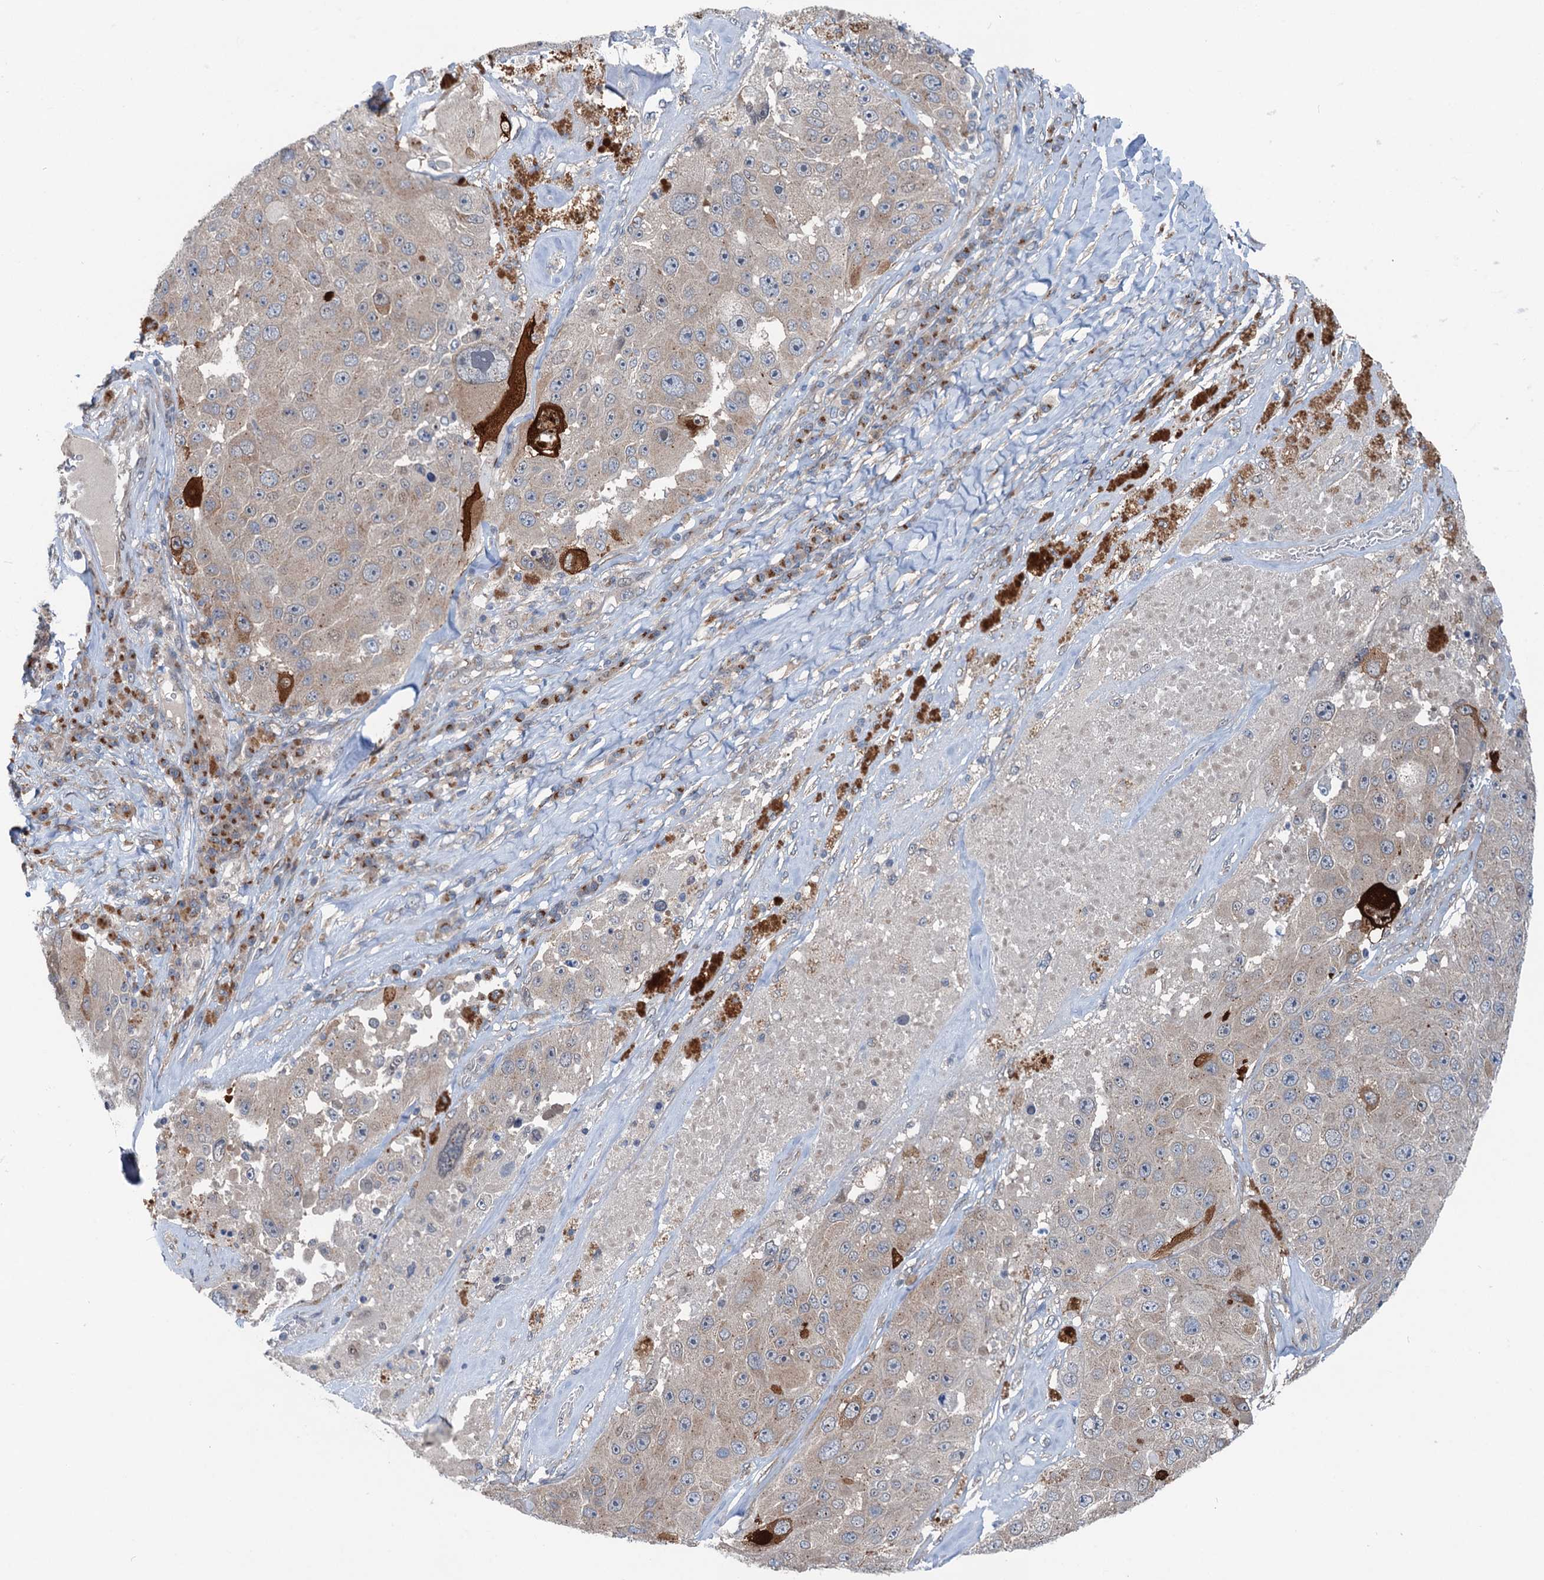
{"staining": {"intensity": "moderate", "quantity": "<25%", "location": "cytoplasmic/membranous"}, "tissue": "melanoma", "cell_type": "Tumor cells", "image_type": "cancer", "snomed": [{"axis": "morphology", "description": "Malignant melanoma, Metastatic site"}, {"axis": "topography", "description": "Lymph node"}], "caption": "DAB immunohistochemical staining of human malignant melanoma (metastatic site) displays moderate cytoplasmic/membranous protein positivity in about <25% of tumor cells. The protein is stained brown, and the nuclei are stained in blue (DAB (3,3'-diaminobenzidine) IHC with brightfield microscopy, high magnification).", "gene": "DYNC2I2", "patient": {"sex": "male", "age": 62}}